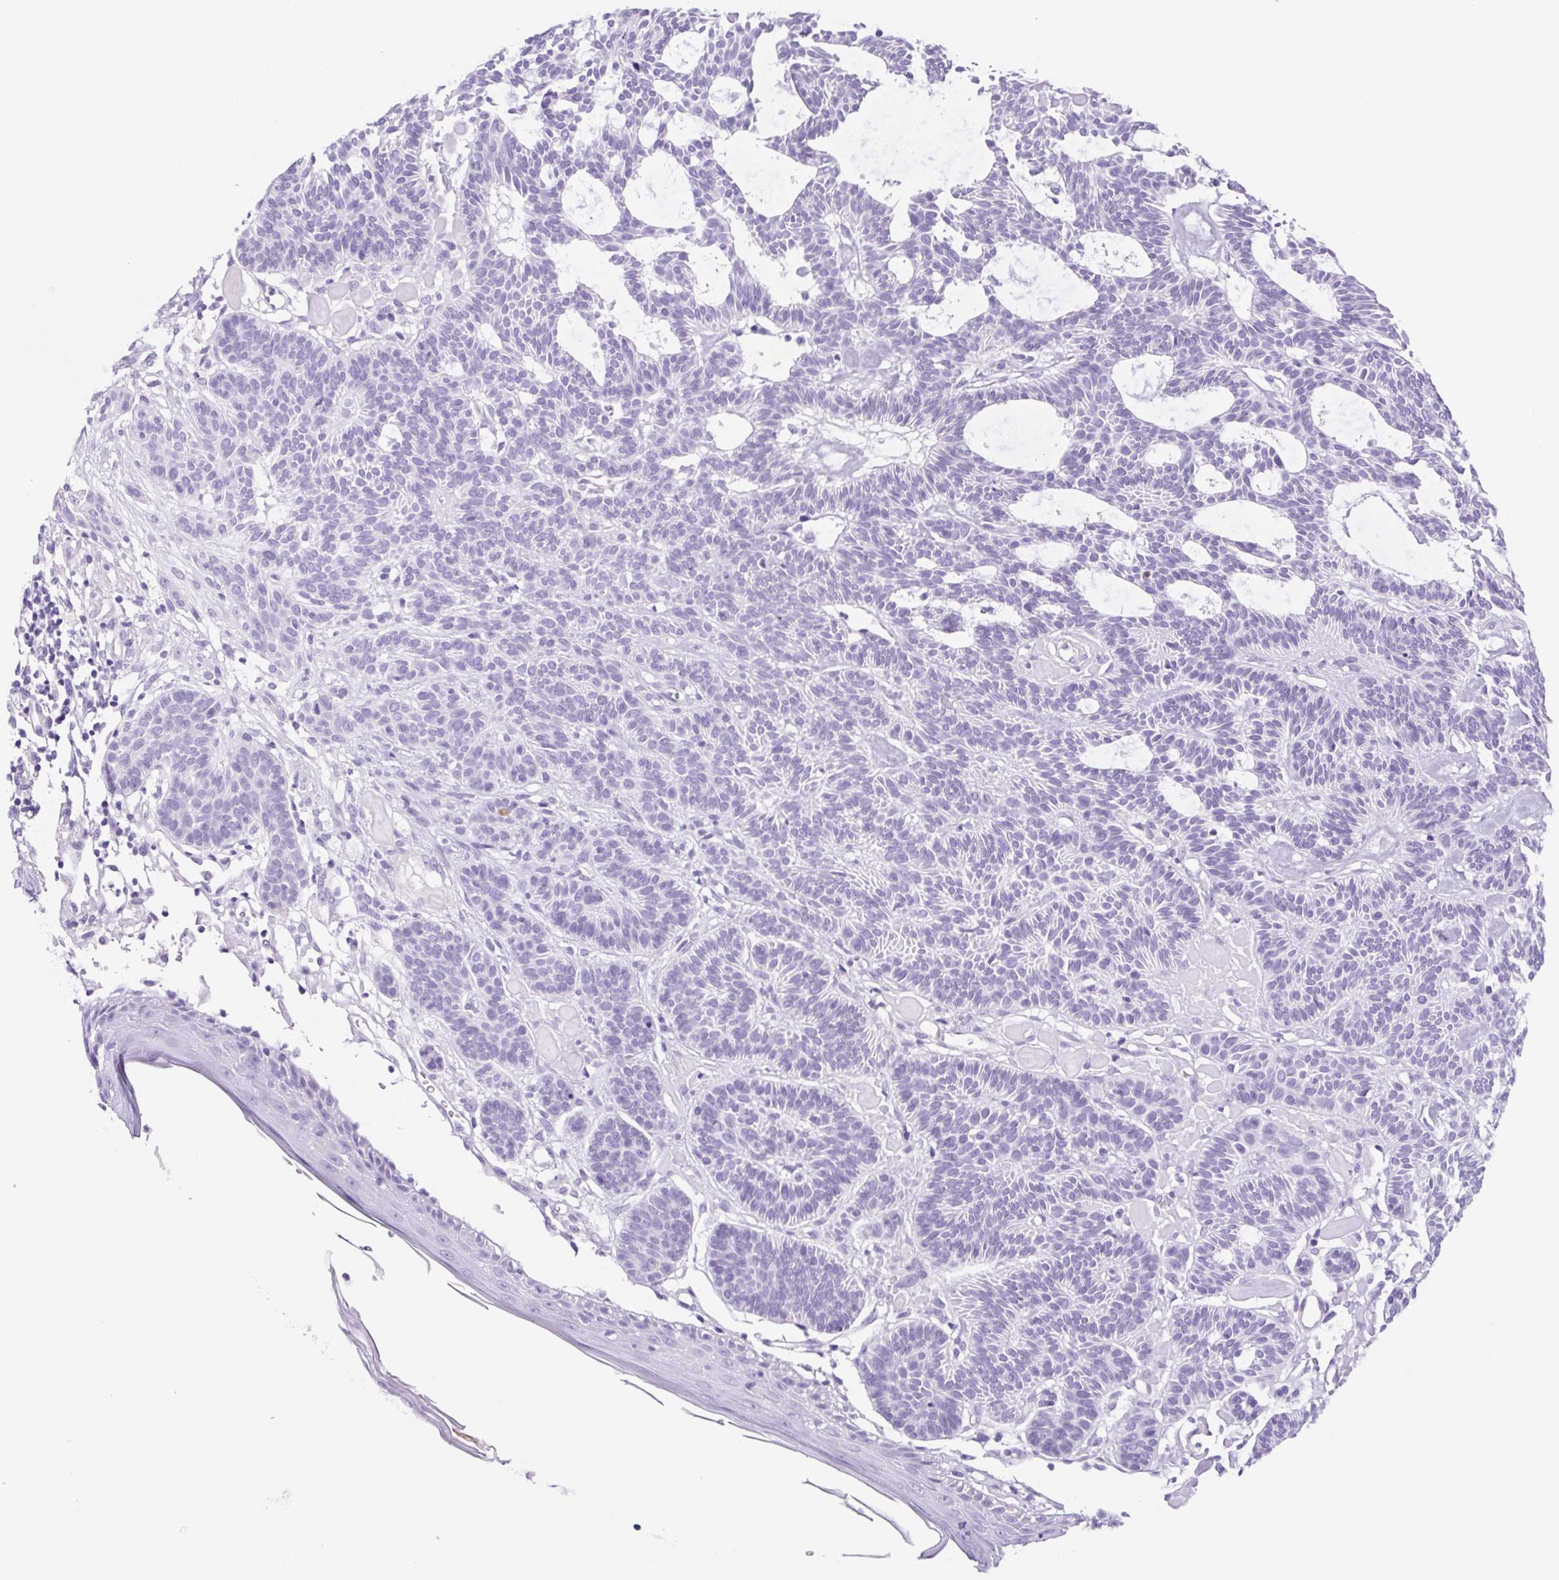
{"staining": {"intensity": "negative", "quantity": "none", "location": "none"}, "tissue": "skin cancer", "cell_type": "Tumor cells", "image_type": "cancer", "snomed": [{"axis": "morphology", "description": "Basal cell carcinoma"}, {"axis": "topography", "description": "Skin"}], "caption": "Tumor cells are negative for protein expression in human skin basal cell carcinoma.", "gene": "CYP21A2", "patient": {"sex": "male", "age": 85}}